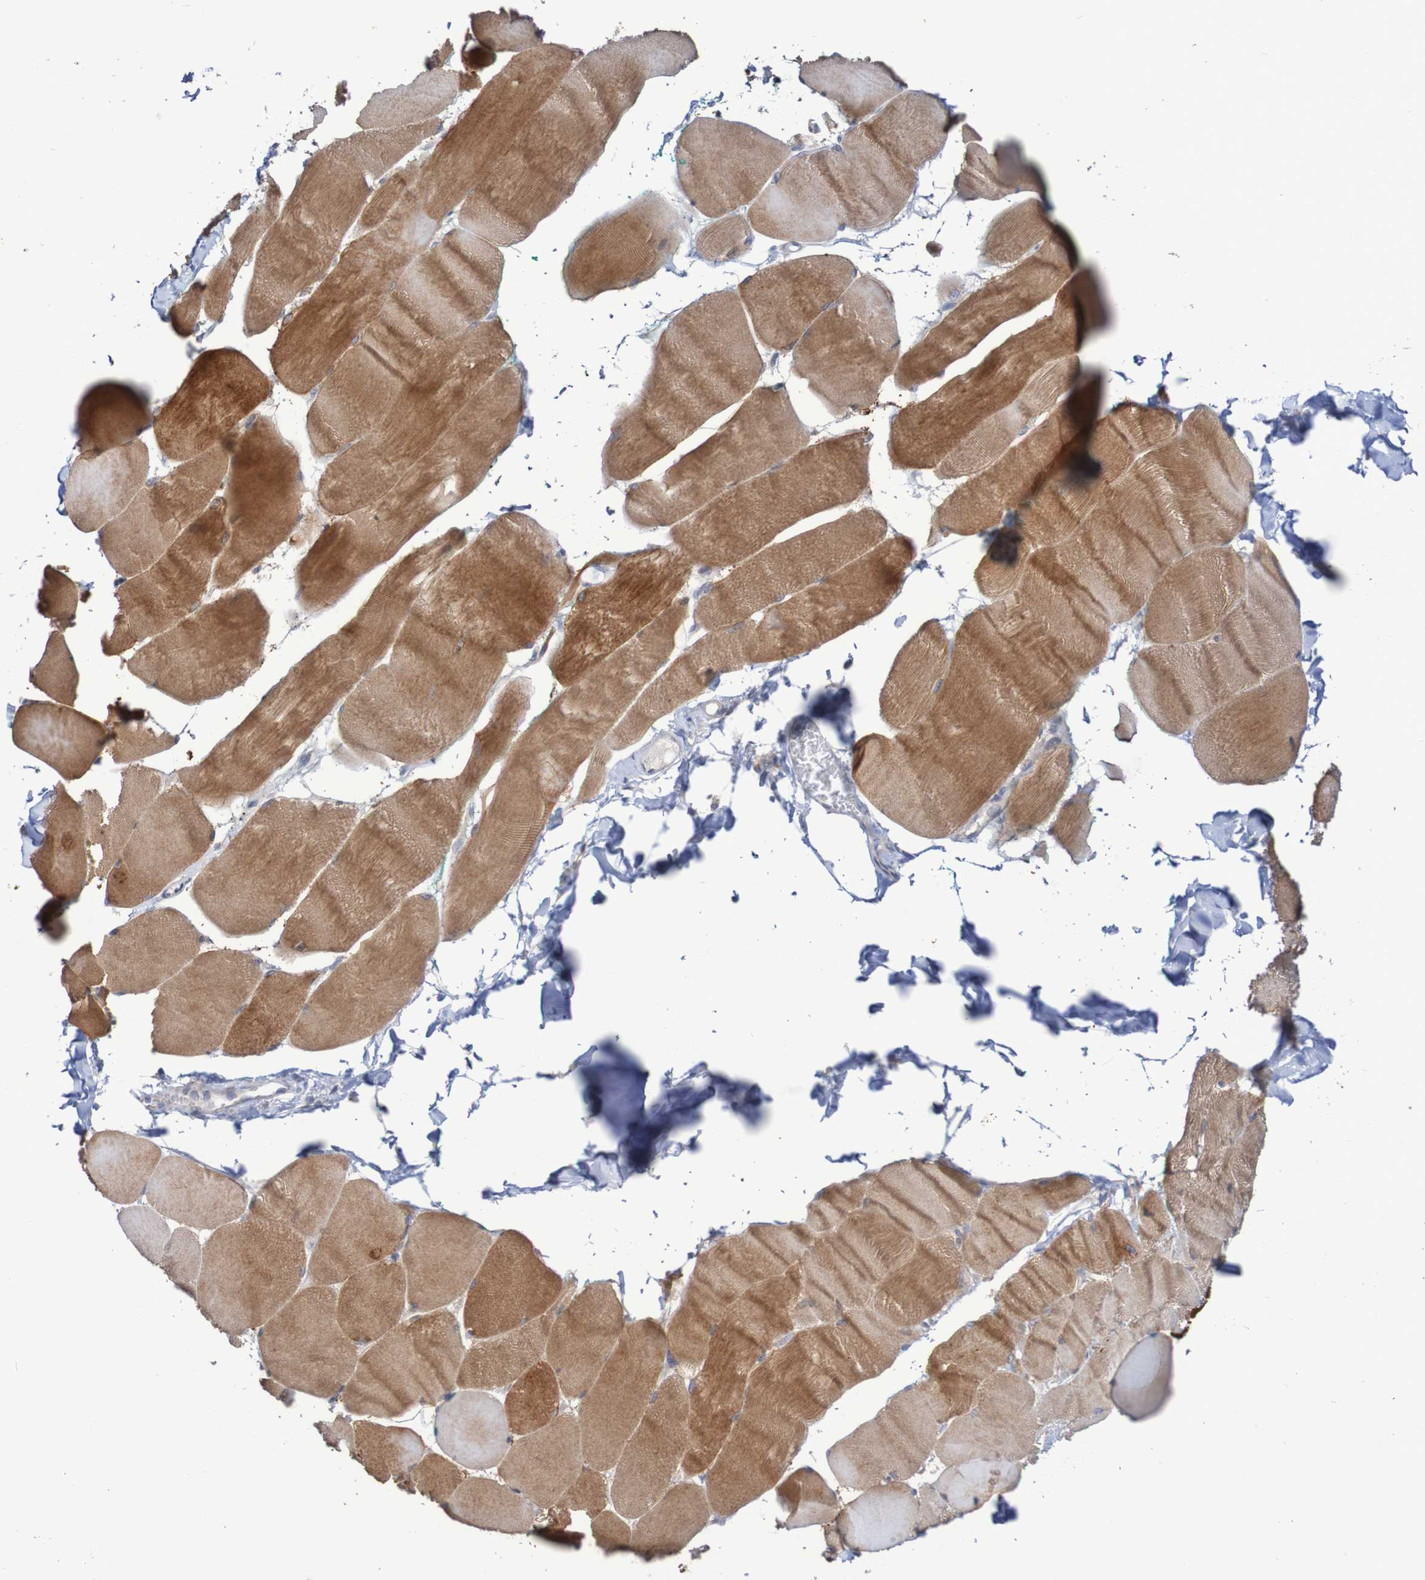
{"staining": {"intensity": "moderate", "quantity": ">75%", "location": "cytoplasmic/membranous"}, "tissue": "skeletal muscle", "cell_type": "Myocytes", "image_type": "normal", "snomed": [{"axis": "morphology", "description": "Normal tissue, NOS"}, {"axis": "morphology", "description": "Squamous cell carcinoma, NOS"}, {"axis": "topography", "description": "Skeletal muscle"}], "caption": "Skeletal muscle stained with DAB (3,3'-diaminobenzidine) IHC reveals medium levels of moderate cytoplasmic/membranous positivity in about >75% of myocytes. Ihc stains the protein in brown and the nuclei are stained blue.", "gene": "C3orf18", "patient": {"sex": "male", "age": 51}}